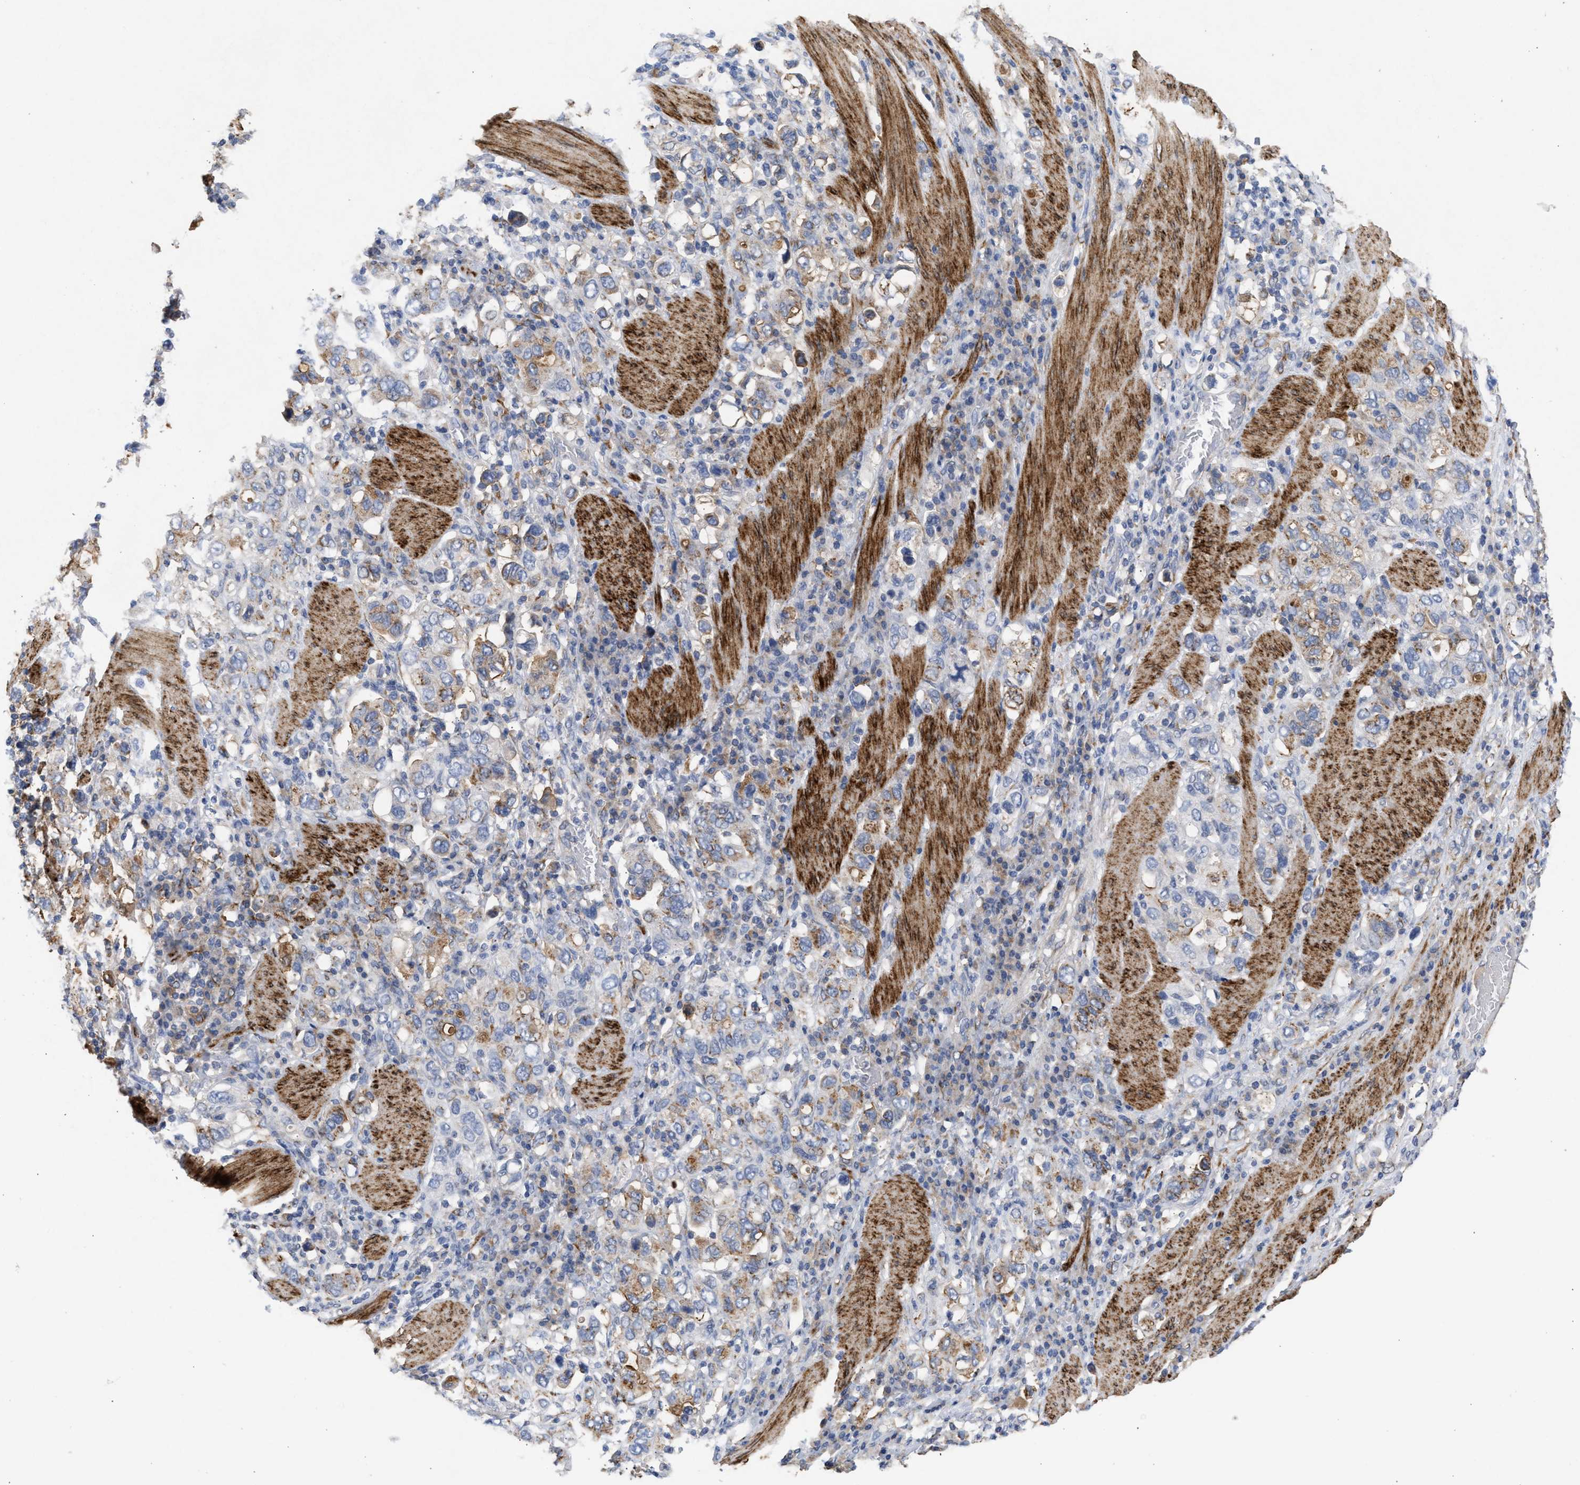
{"staining": {"intensity": "moderate", "quantity": "25%-75%", "location": "cytoplasmic/membranous"}, "tissue": "stomach cancer", "cell_type": "Tumor cells", "image_type": "cancer", "snomed": [{"axis": "morphology", "description": "Adenocarcinoma, NOS"}, {"axis": "topography", "description": "Stomach, upper"}], "caption": "High-power microscopy captured an immunohistochemistry histopathology image of stomach adenocarcinoma, revealing moderate cytoplasmic/membranous positivity in approximately 25%-75% of tumor cells.", "gene": "SELENOM", "patient": {"sex": "male", "age": 62}}